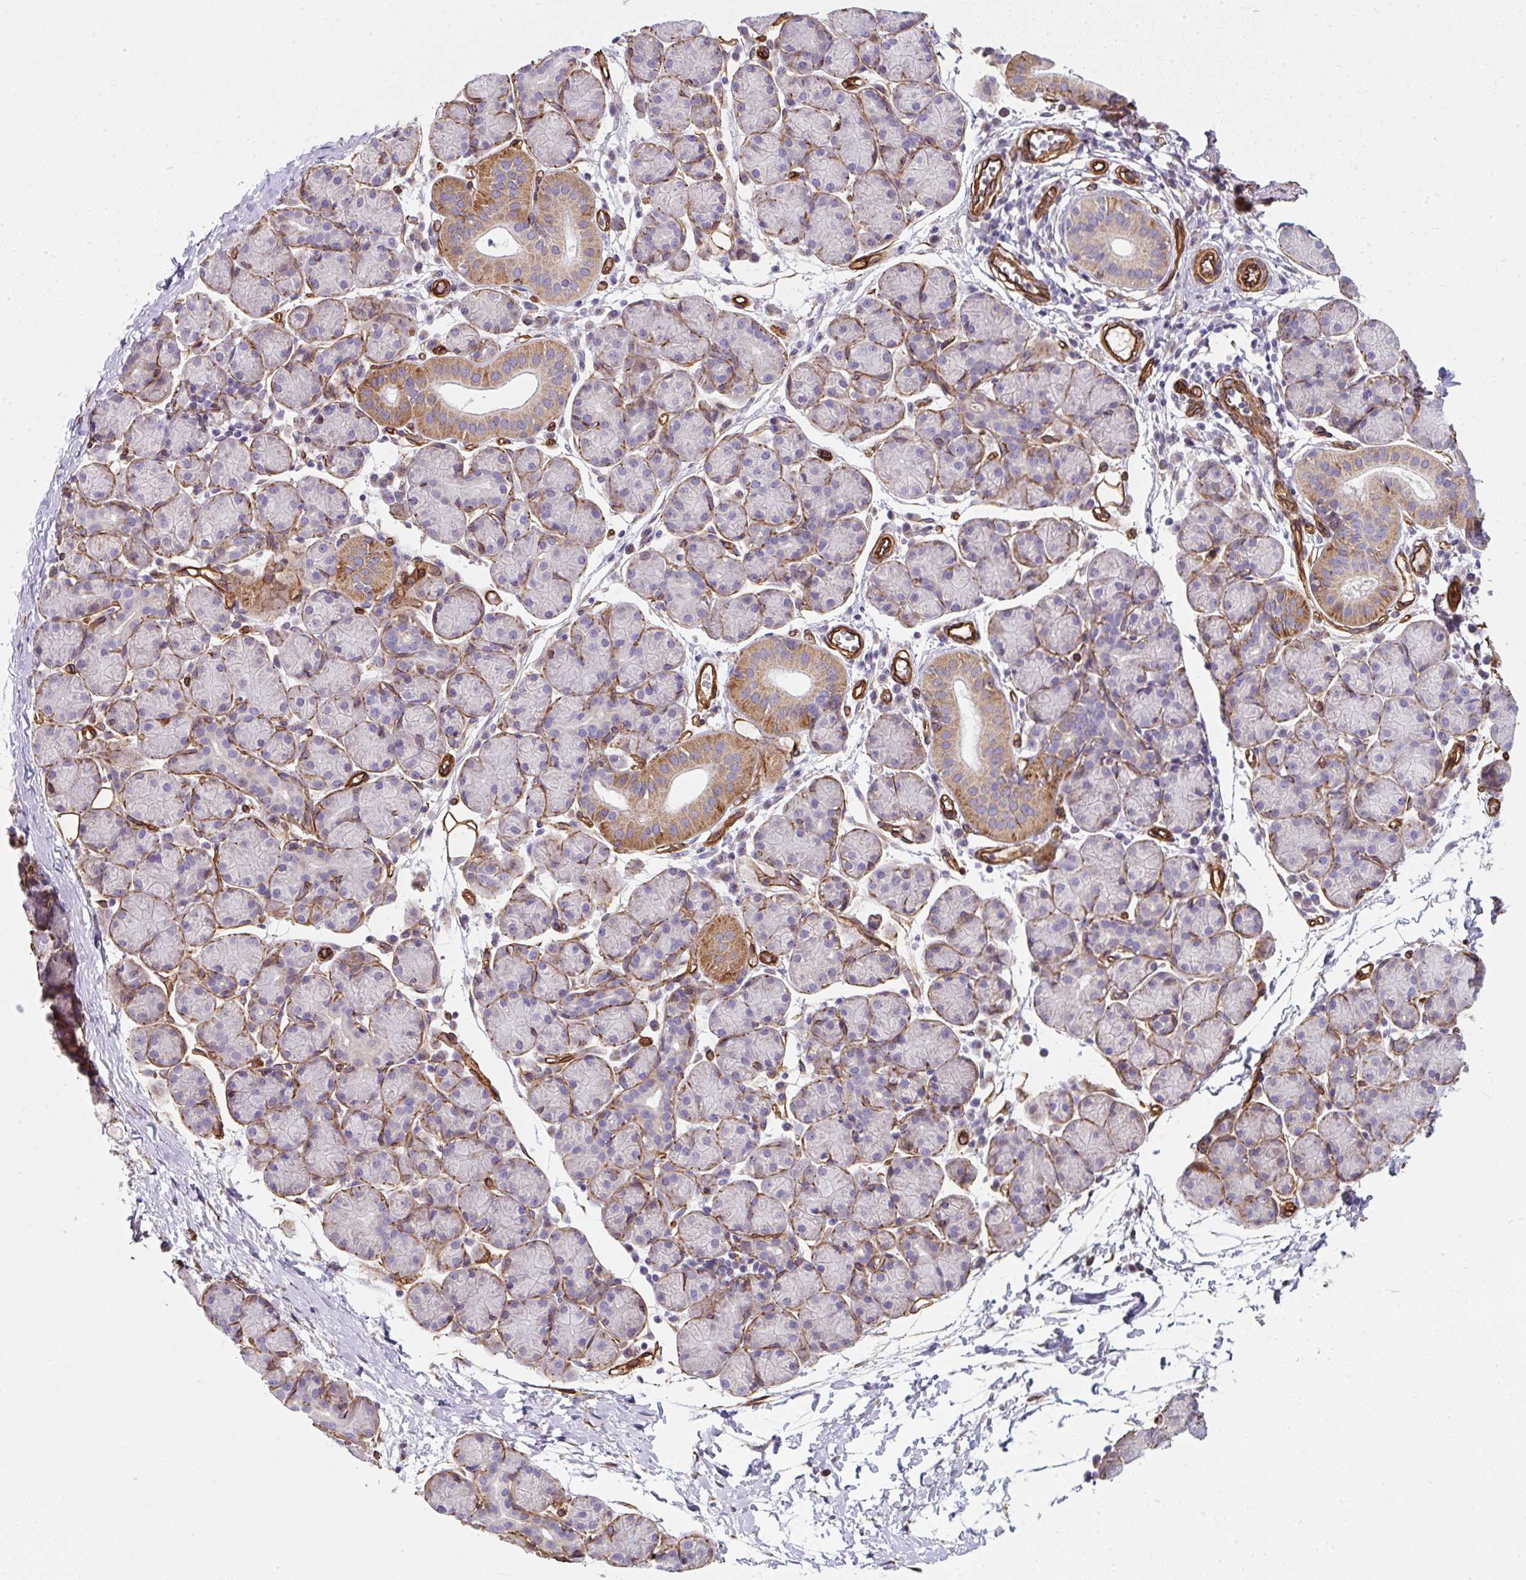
{"staining": {"intensity": "moderate", "quantity": "<25%", "location": "cytoplasmic/membranous"}, "tissue": "salivary gland", "cell_type": "Glandular cells", "image_type": "normal", "snomed": [{"axis": "morphology", "description": "Normal tissue, NOS"}, {"axis": "morphology", "description": "Inflammation, NOS"}, {"axis": "topography", "description": "Lymph node"}, {"axis": "topography", "description": "Salivary gland"}], "caption": "High-power microscopy captured an immunohistochemistry (IHC) histopathology image of unremarkable salivary gland, revealing moderate cytoplasmic/membranous positivity in approximately <25% of glandular cells.", "gene": "ANKUB1", "patient": {"sex": "male", "age": 3}}